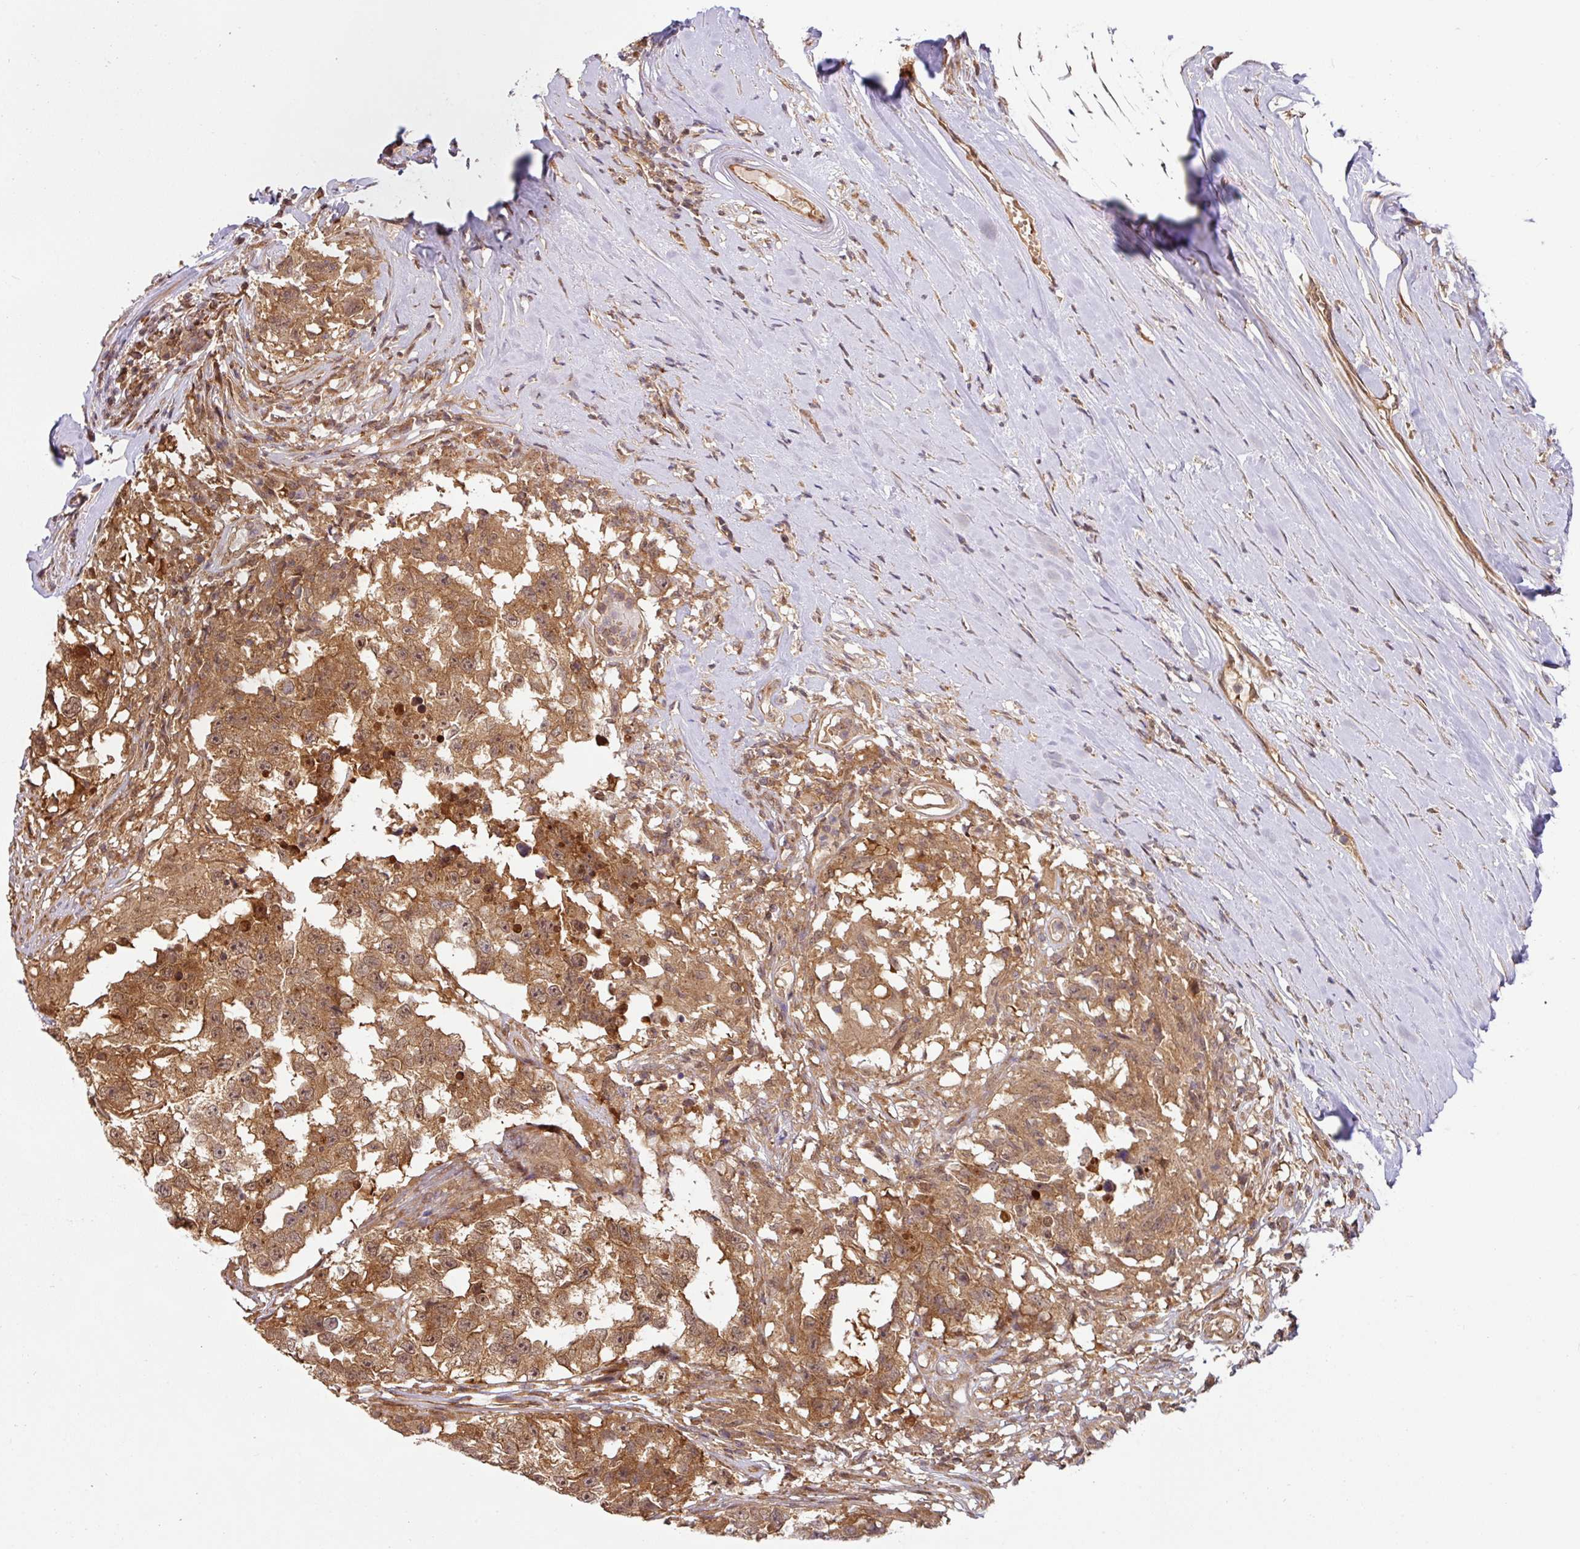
{"staining": {"intensity": "moderate", "quantity": ">75%", "location": "cytoplasmic/membranous,nuclear"}, "tissue": "testis cancer", "cell_type": "Tumor cells", "image_type": "cancer", "snomed": [{"axis": "morphology", "description": "Carcinoma, Embryonal, NOS"}, {"axis": "topography", "description": "Testis"}], "caption": "Immunohistochemical staining of testis cancer (embryonal carcinoma) displays medium levels of moderate cytoplasmic/membranous and nuclear positivity in about >75% of tumor cells.", "gene": "SHB", "patient": {"sex": "male", "age": 83}}